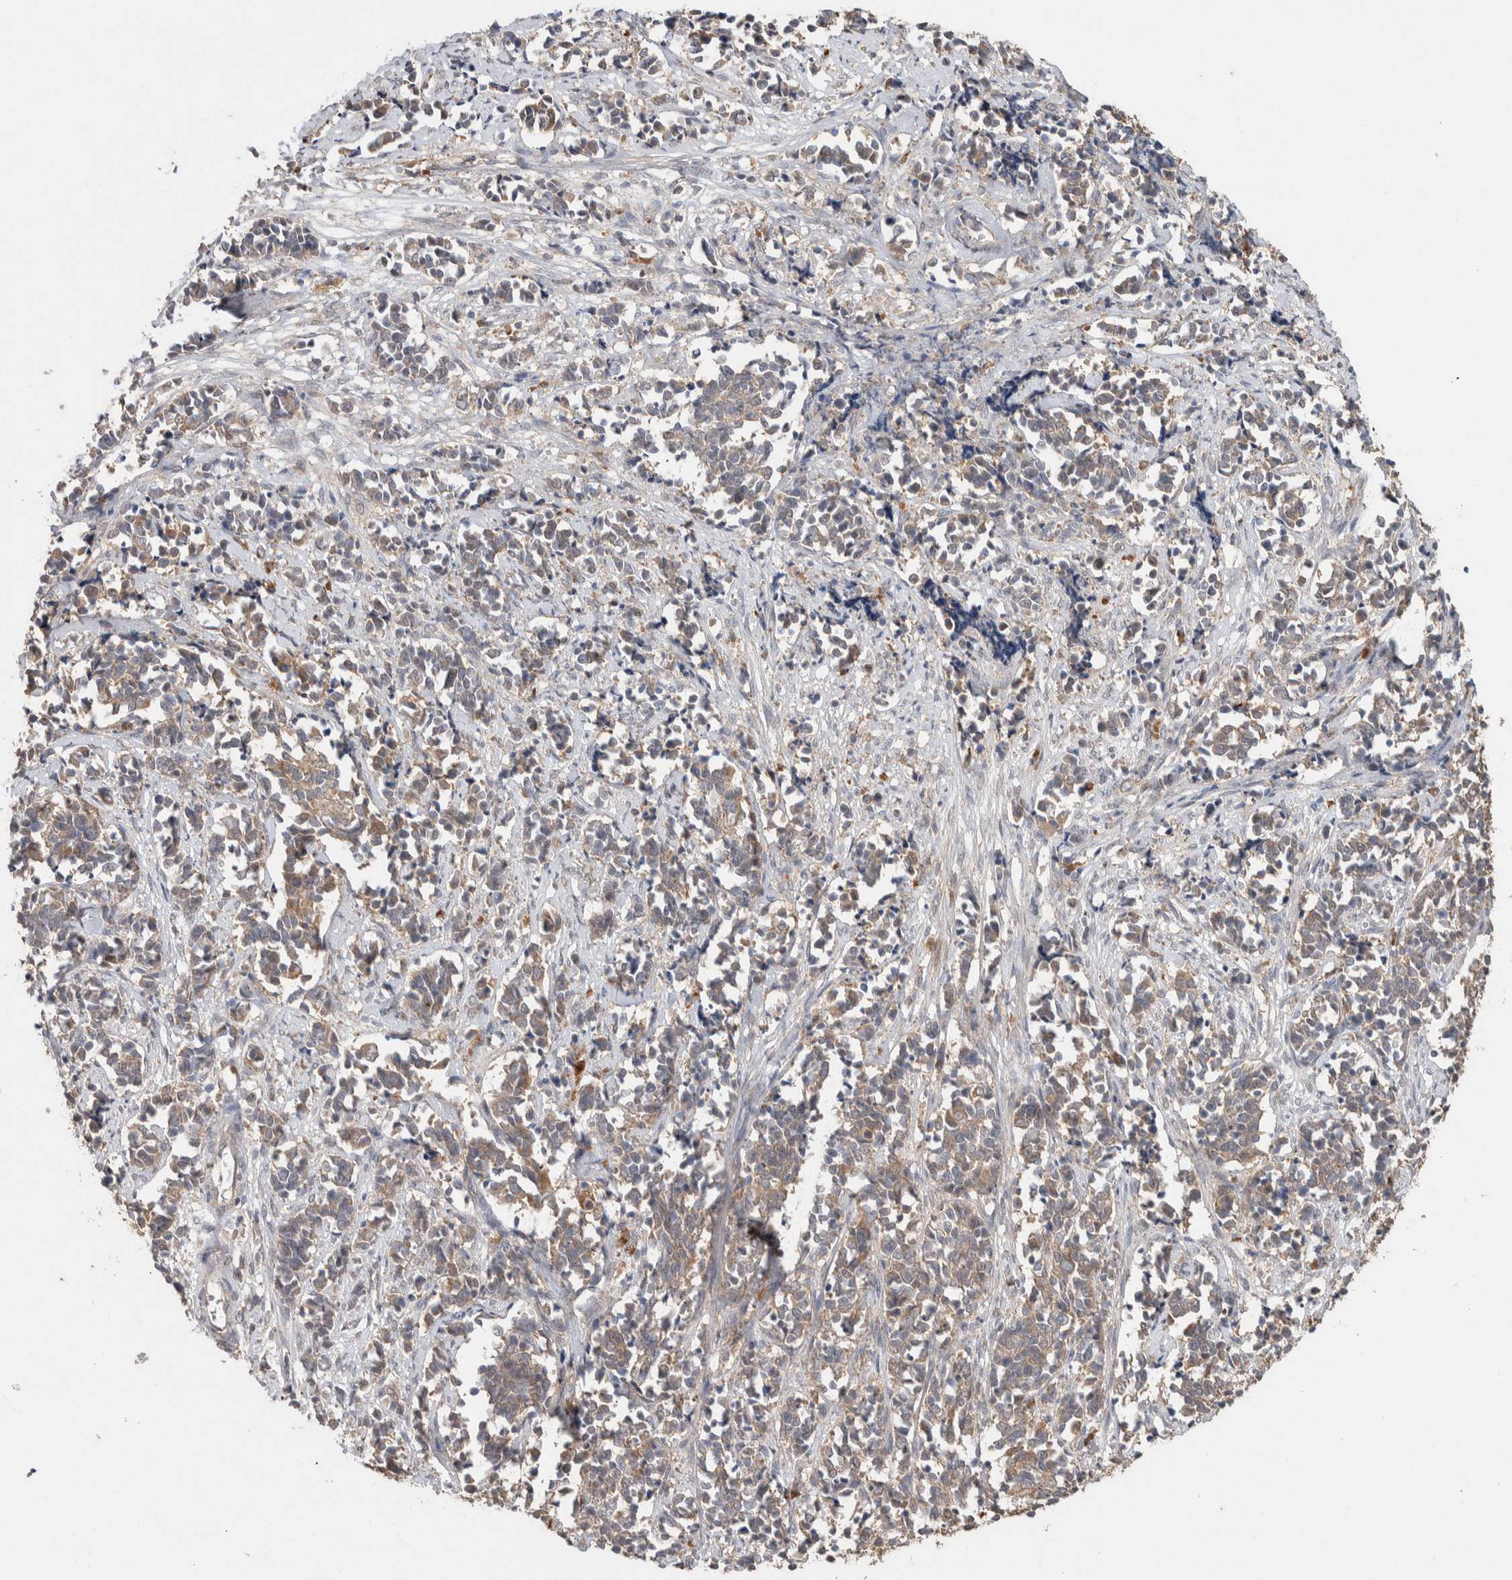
{"staining": {"intensity": "weak", "quantity": ">75%", "location": "cytoplasmic/membranous"}, "tissue": "cervical cancer", "cell_type": "Tumor cells", "image_type": "cancer", "snomed": [{"axis": "morphology", "description": "Normal tissue, NOS"}, {"axis": "morphology", "description": "Squamous cell carcinoma, NOS"}, {"axis": "topography", "description": "Cervix"}], "caption": "Squamous cell carcinoma (cervical) tissue demonstrates weak cytoplasmic/membranous expression in about >75% of tumor cells", "gene": "KCNJ5", "patient": {"sex": "female", "age": 35}}